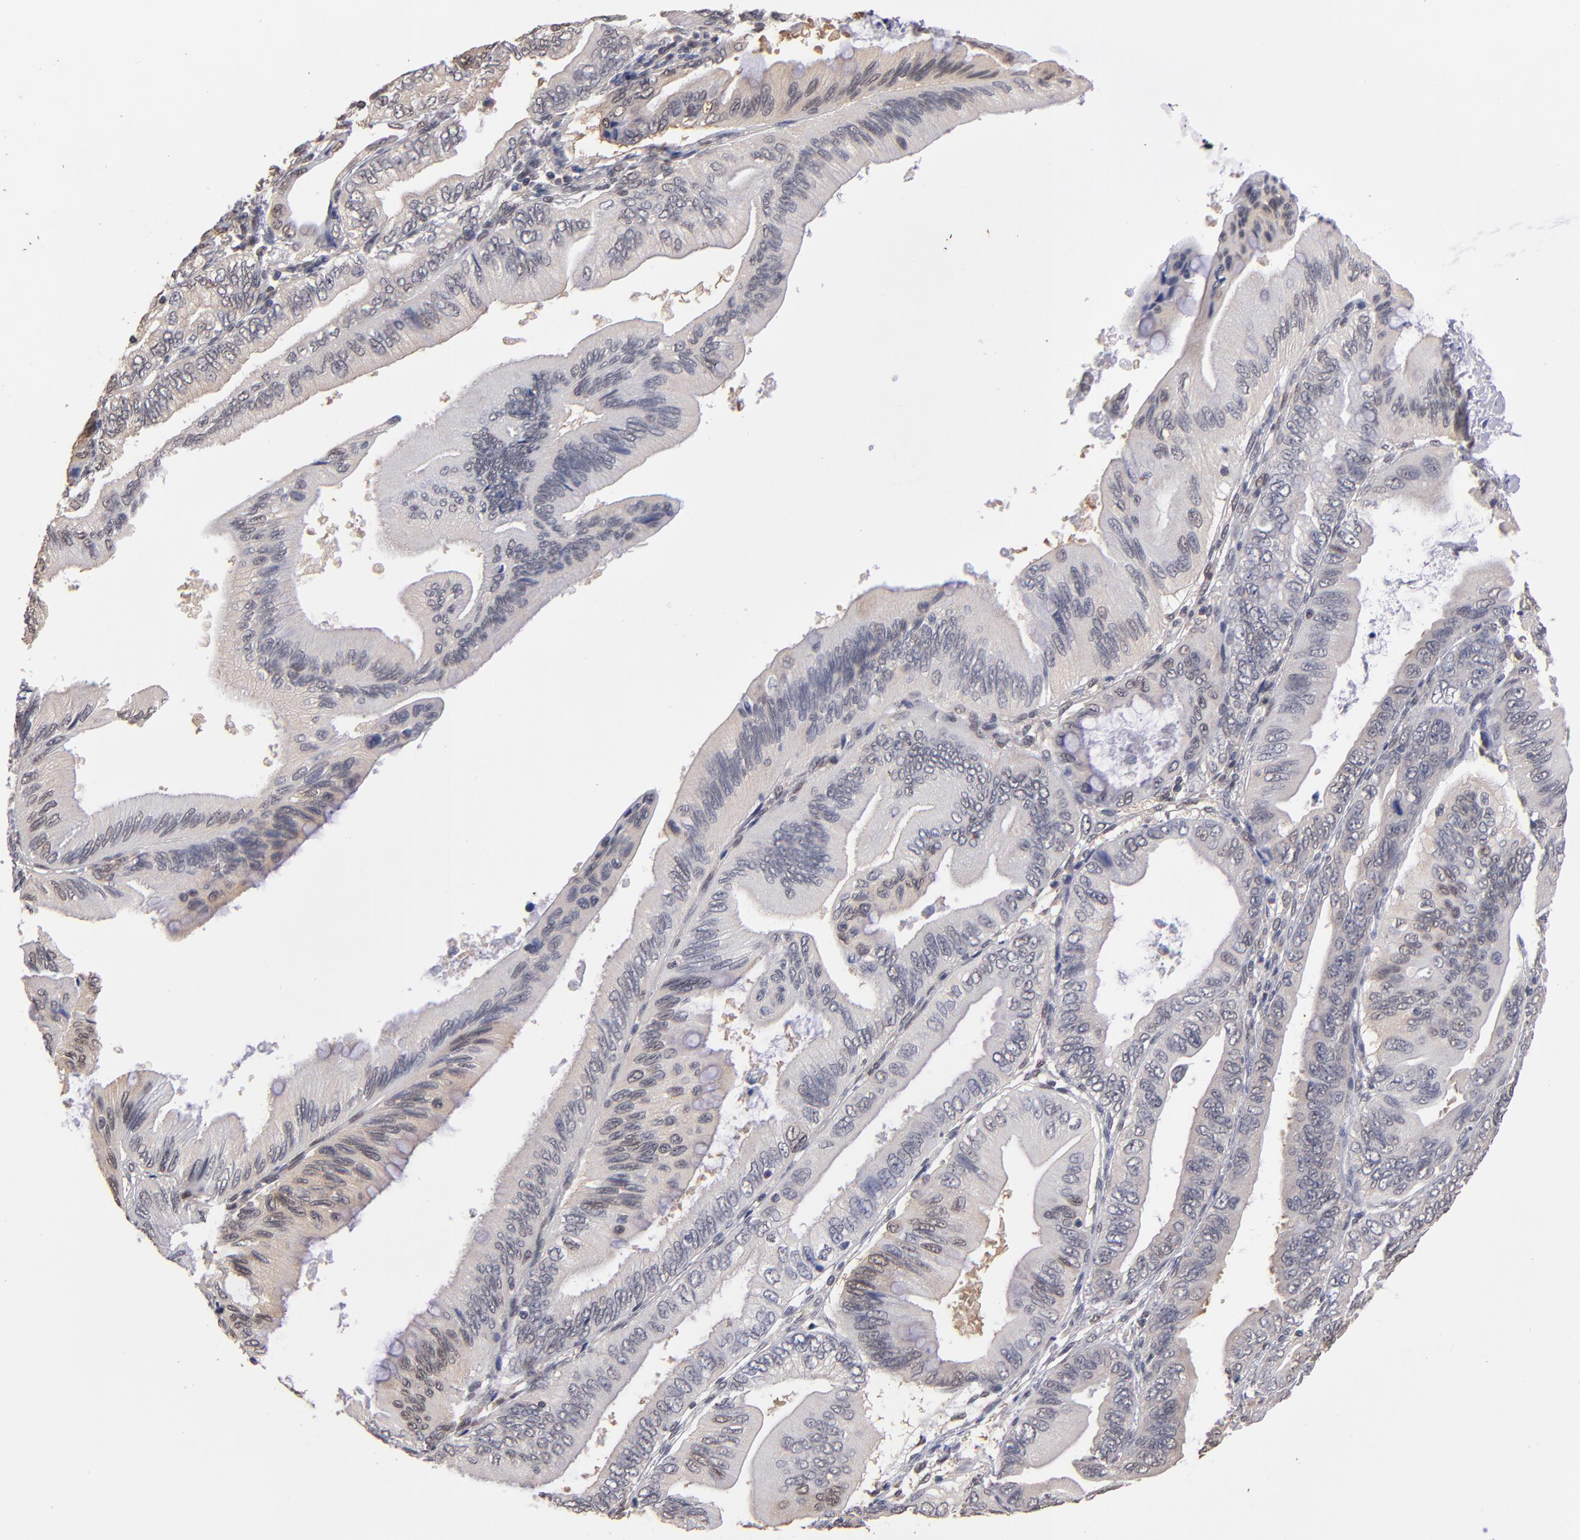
{"staining": {"intensity": "negative", "quantity": "none", "location": "none"}, "tissue": "pancreatic cancer", "cell_type": "Tumor cells", "image_type": "cancer", "snomed": [{"axis": "morphology", "description": "Adenocarcinoma, NOS"}, {"axis": "topography", "description": "Pancreas"}], "caption": "Adenocarcinoma (pancreatic) stained for a protein using IHC reveals no expression tumor cells.", "gene": "PSMD10", "patient": {"sex": "female", "age": 66}}